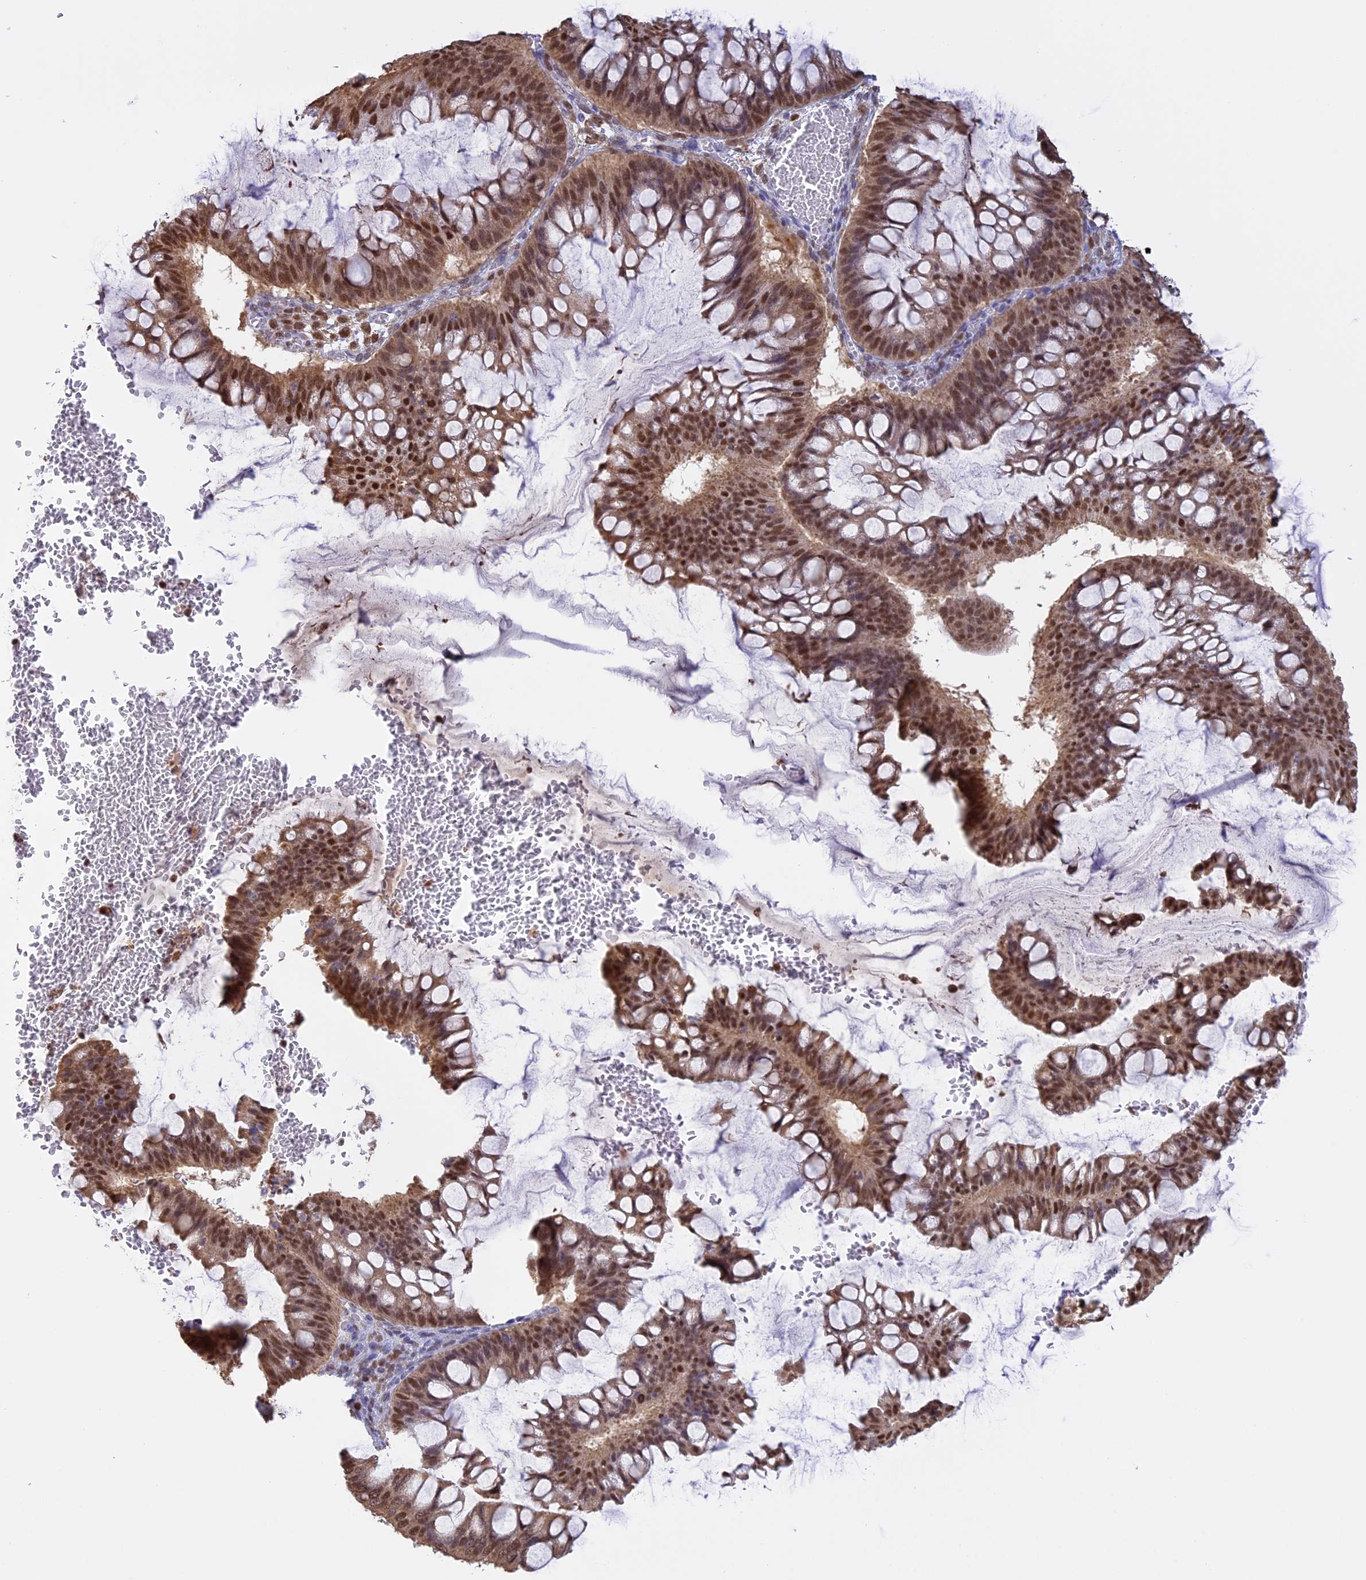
{"staining": {"intensity": "moderate", "quantity": ">75%", "location": "nuclear"}, "tissue": "ovarian cancer", "cell_type": "Tumor cells", "image_type": "cancer", "snomed": [{"axis": "morphology", "description": "Cystadenocarcinoma, mucinous, NOS"}, {"axis": "topography", "description": "Ovary"}], "caption": "This is a photomicrograph of immunohistochemistry (IHC) staining of ovarian cancer, which shows moderate staining in the nuclear of tumor cells.", "gene": "IZUMO2", "patient": {"sex": "female", "age": 73}}